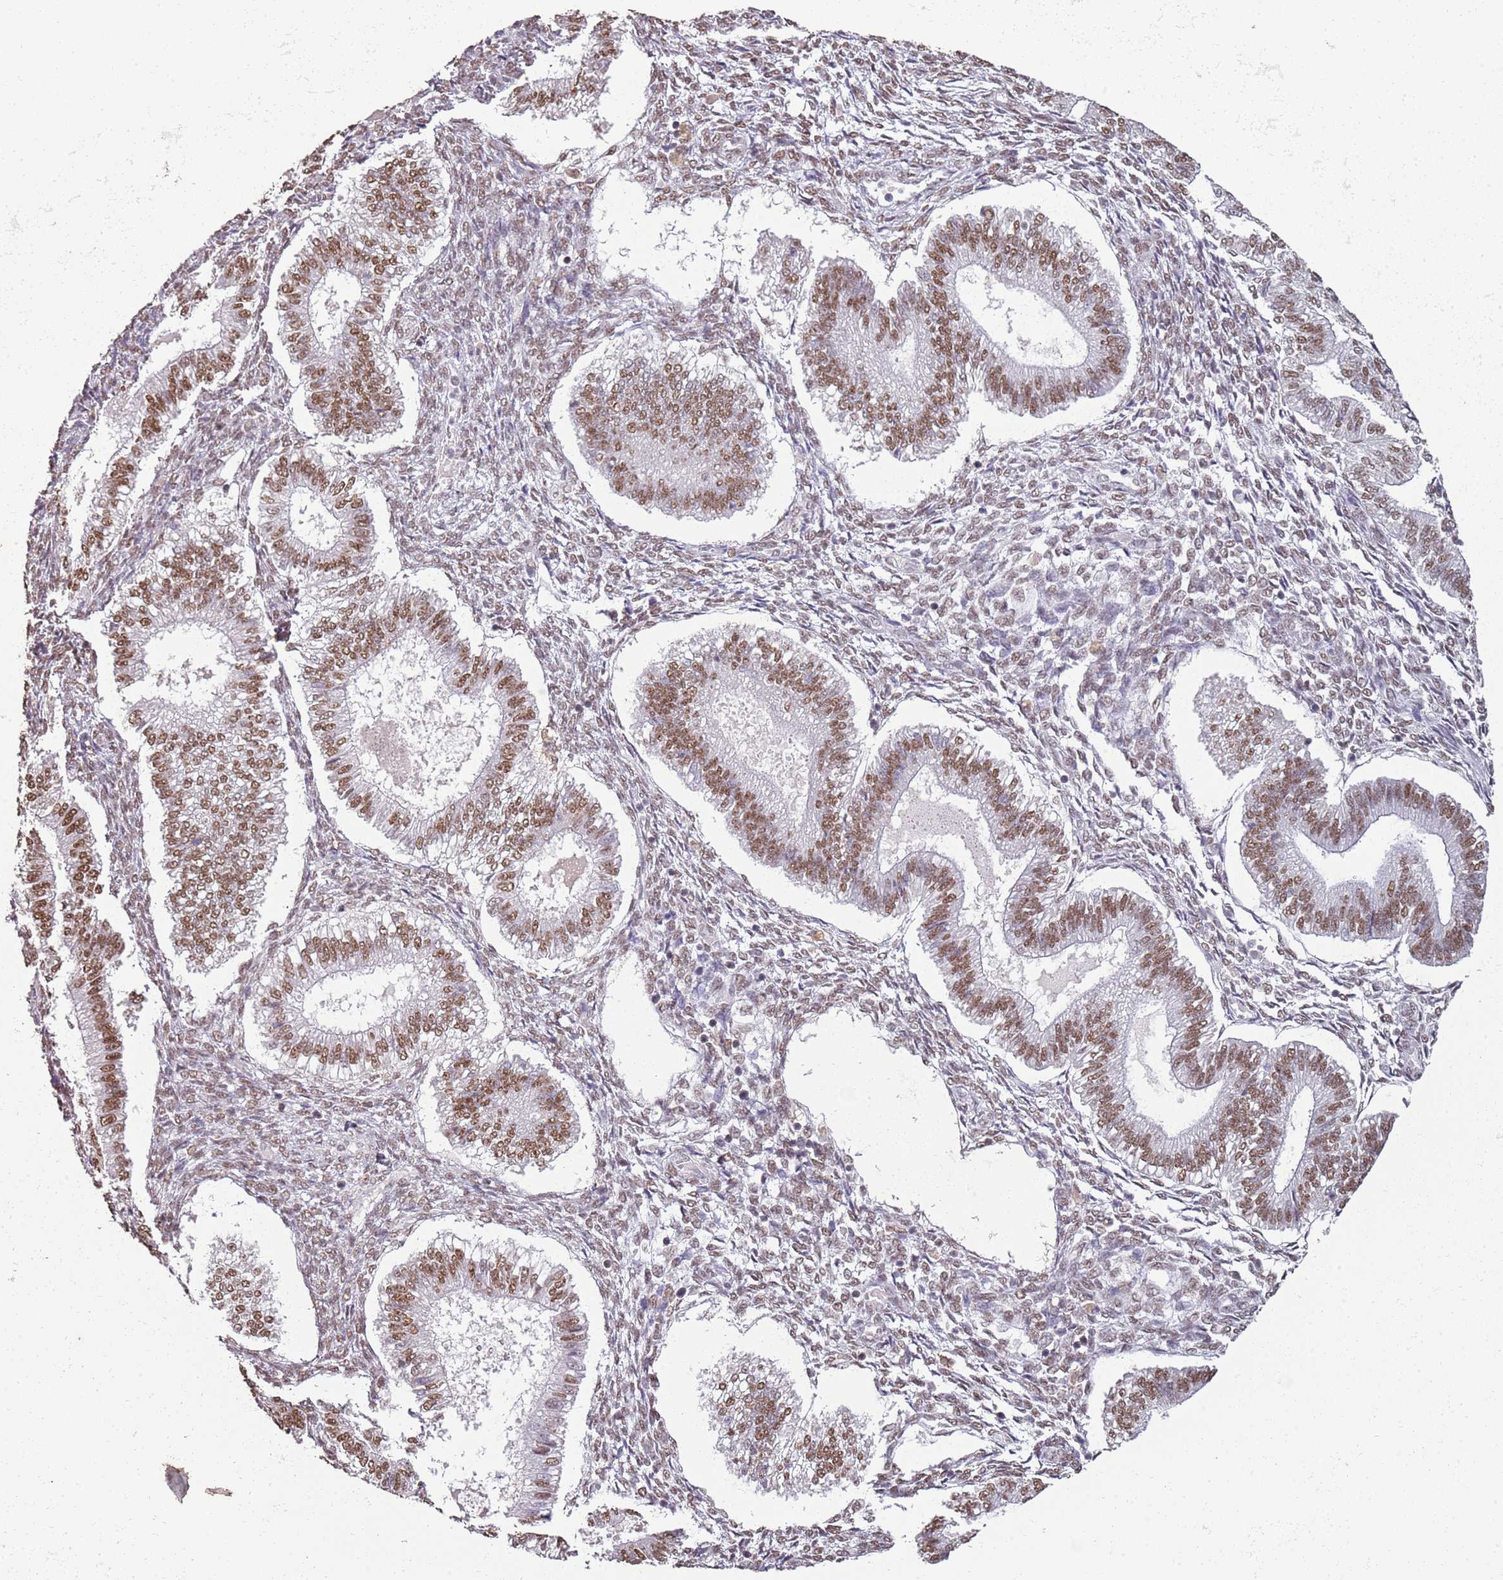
{"staining": {"intensity": "moderate", "quantity": "25%-75%", "location": "nuclear"}, "tissue": "endometrium", "cell_type": "Cells in endometrial stroma", "image_type": "normal", "snomed": [{"axis": "morphology", "description": "Normal tissue, NOS"}, {"axis": "topography", "description": "Endometrium"}], "caption": "A brown stain shows moderate nuclear positivity of a protein in cells in endometrial stroma of unremarkable human endometrium. Immunohistochemistry (ihc) stains the protein in brown and the nuclei are stained blue.", "gene": "ARL14EP", "patient": {"sex": "female", "age": 25}}